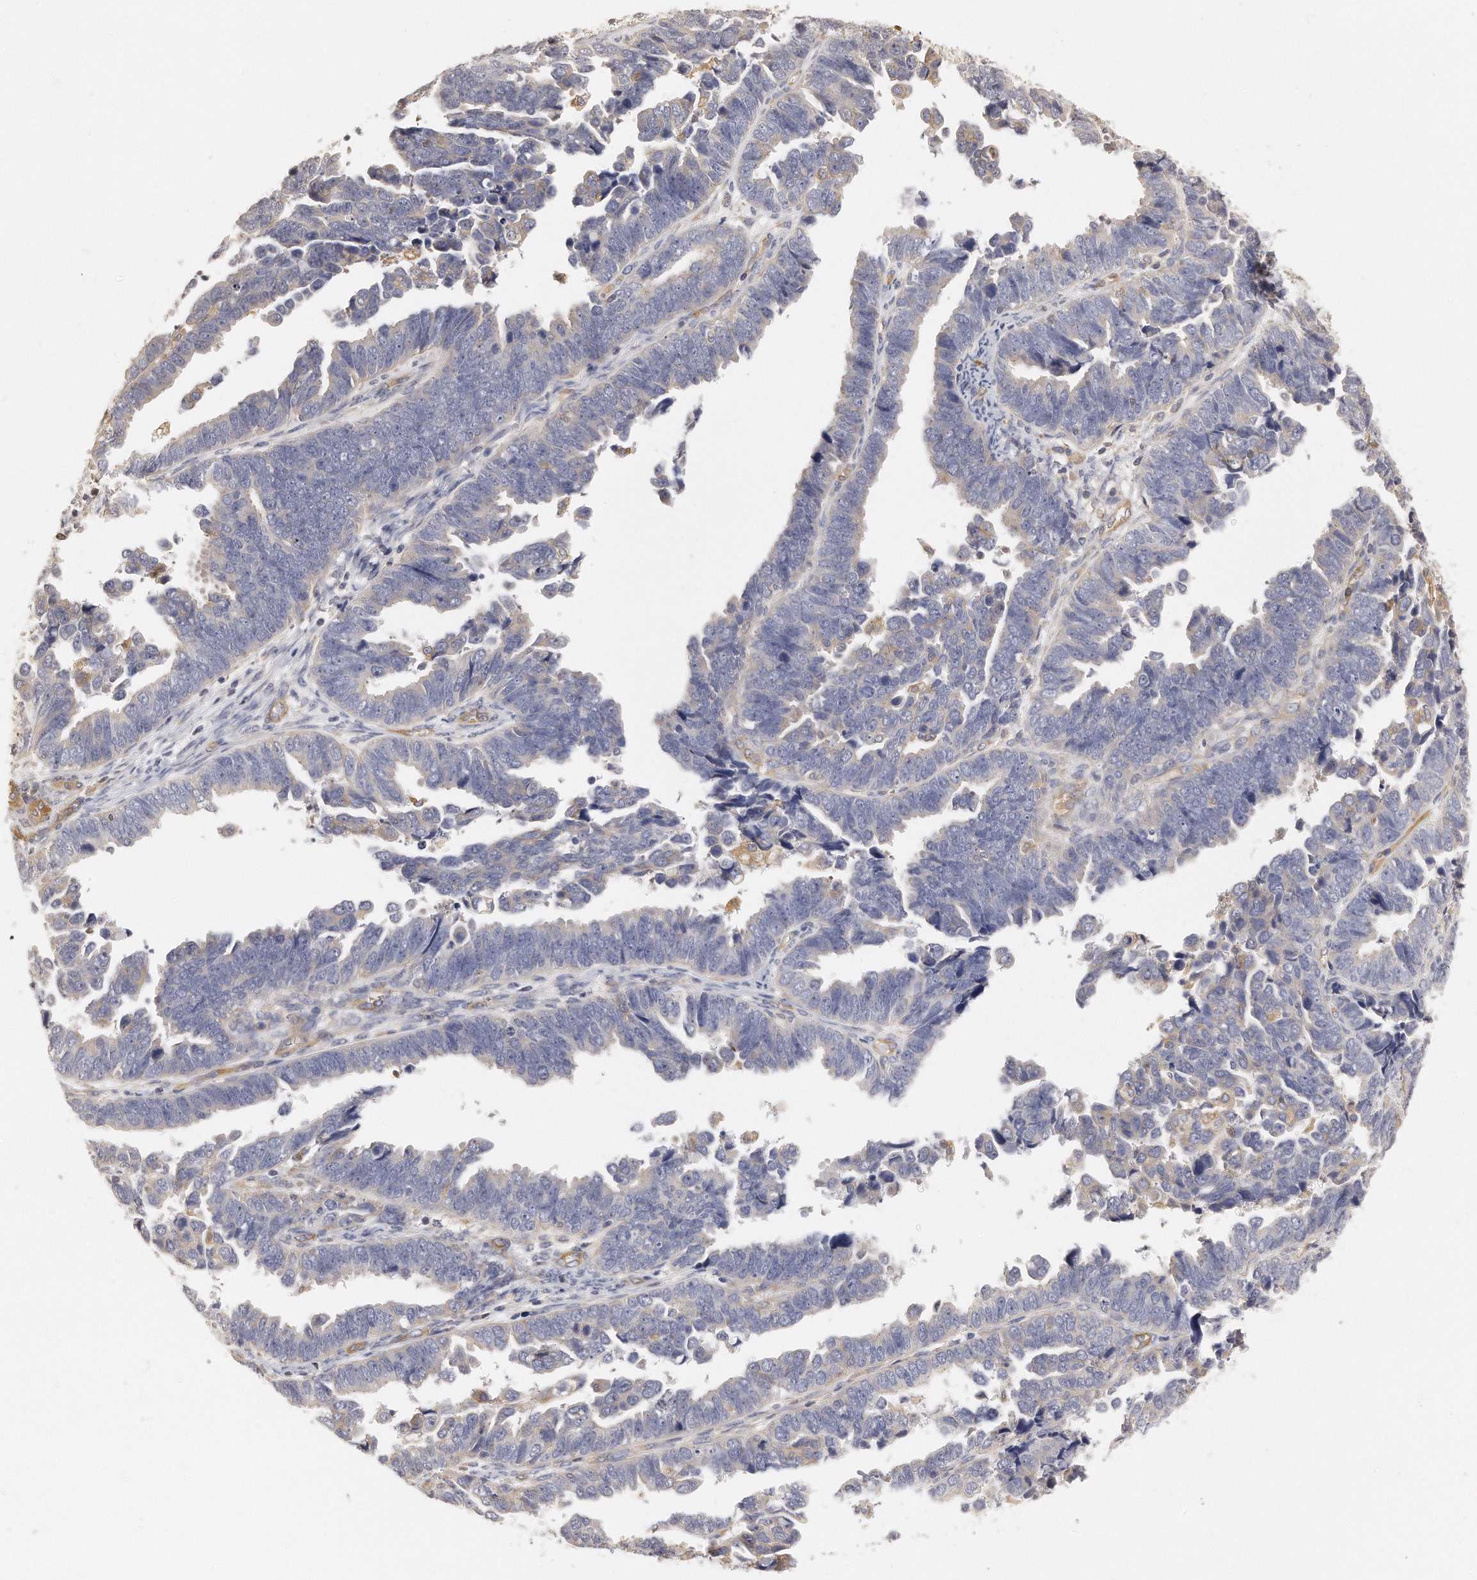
{"staining": {"intensity": "negative", "quantity": "none", "location": "none"}, "tissue": "endometrial cancer", "cell_type": "Tumor cells", "image_type": "cancer", "snomed": [{"axis": "morphology", "description": "Adenocarcinoma, NOS"}, {"axis": "topography", "description": "Endometrium"}], "caption": "Micrograph shows no significant protein positivity in tumor cells of adenocarcinoma (endometrial).", "gene": "CHST7", "patient": {"sex": "female", "age": 75}}